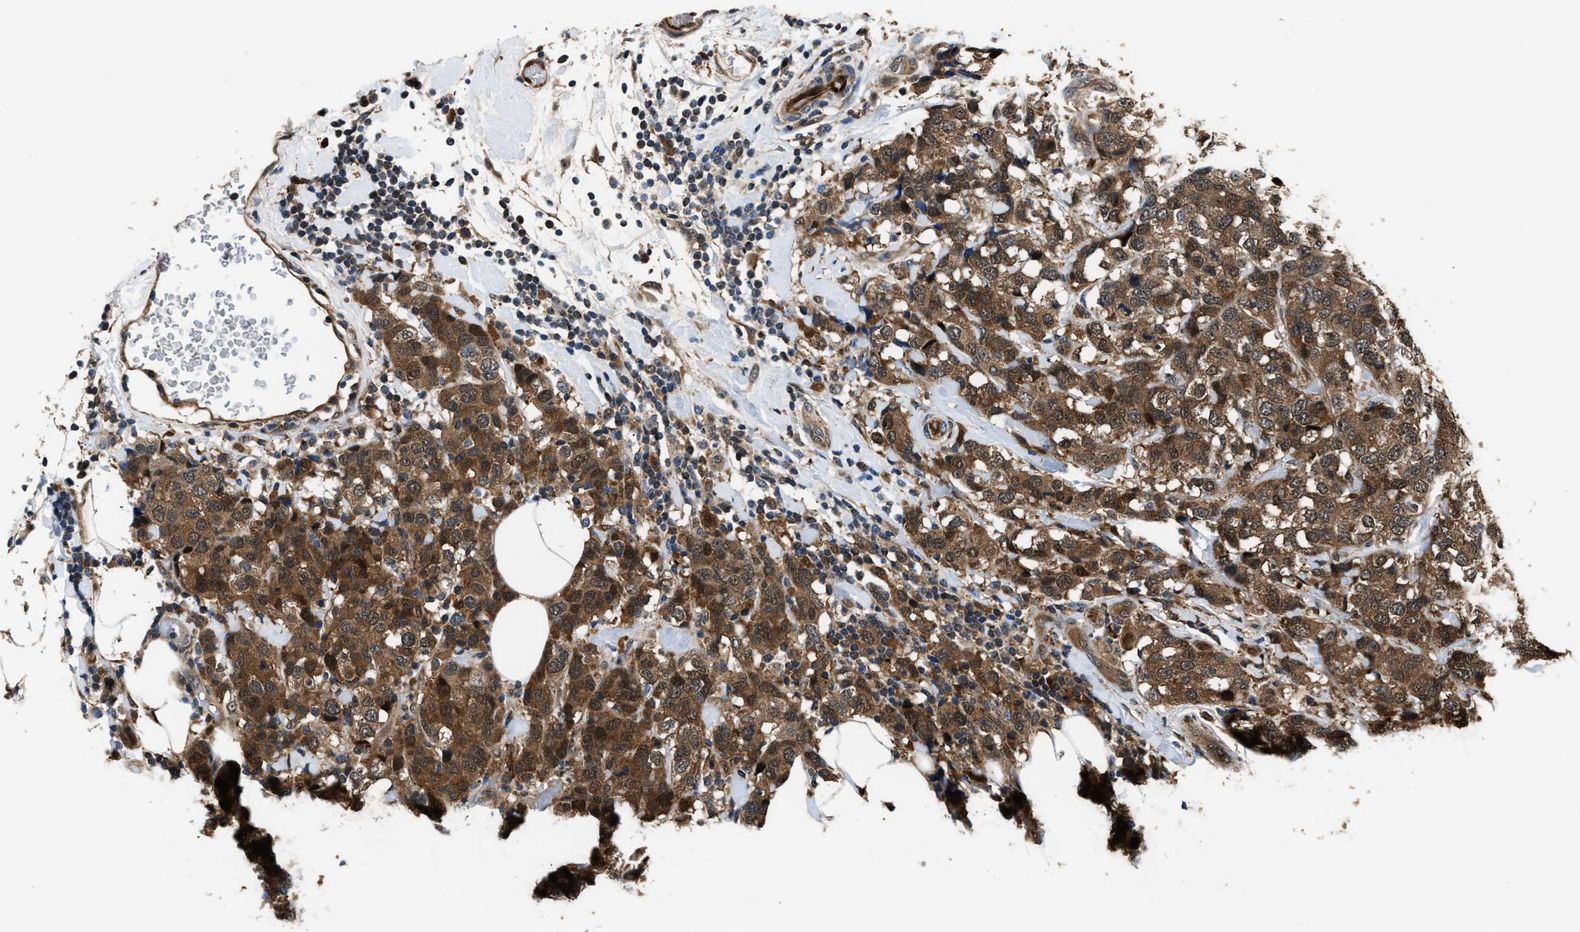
{"staining": {"intensity": "moderate", "quantity": ">75%", "location": "cytoplasmic/membranous"}, "tissue": "breast cancer", "cell_type": "Tumor cells", "image_type": "cancer", "snomed": [{"axis": "morphology", "description": "Lobular carcinoma"}, {"axis": "topography", "description": "Breast"}], "caption": "Moderate cytoplasmic/membranous staining for a protein is seen in approximately >75% of tumor cells of breast cancer using immunohistochemistry (IHC).", "gene": "PPA1", "patient": {"sex": "female", "age": 59}}